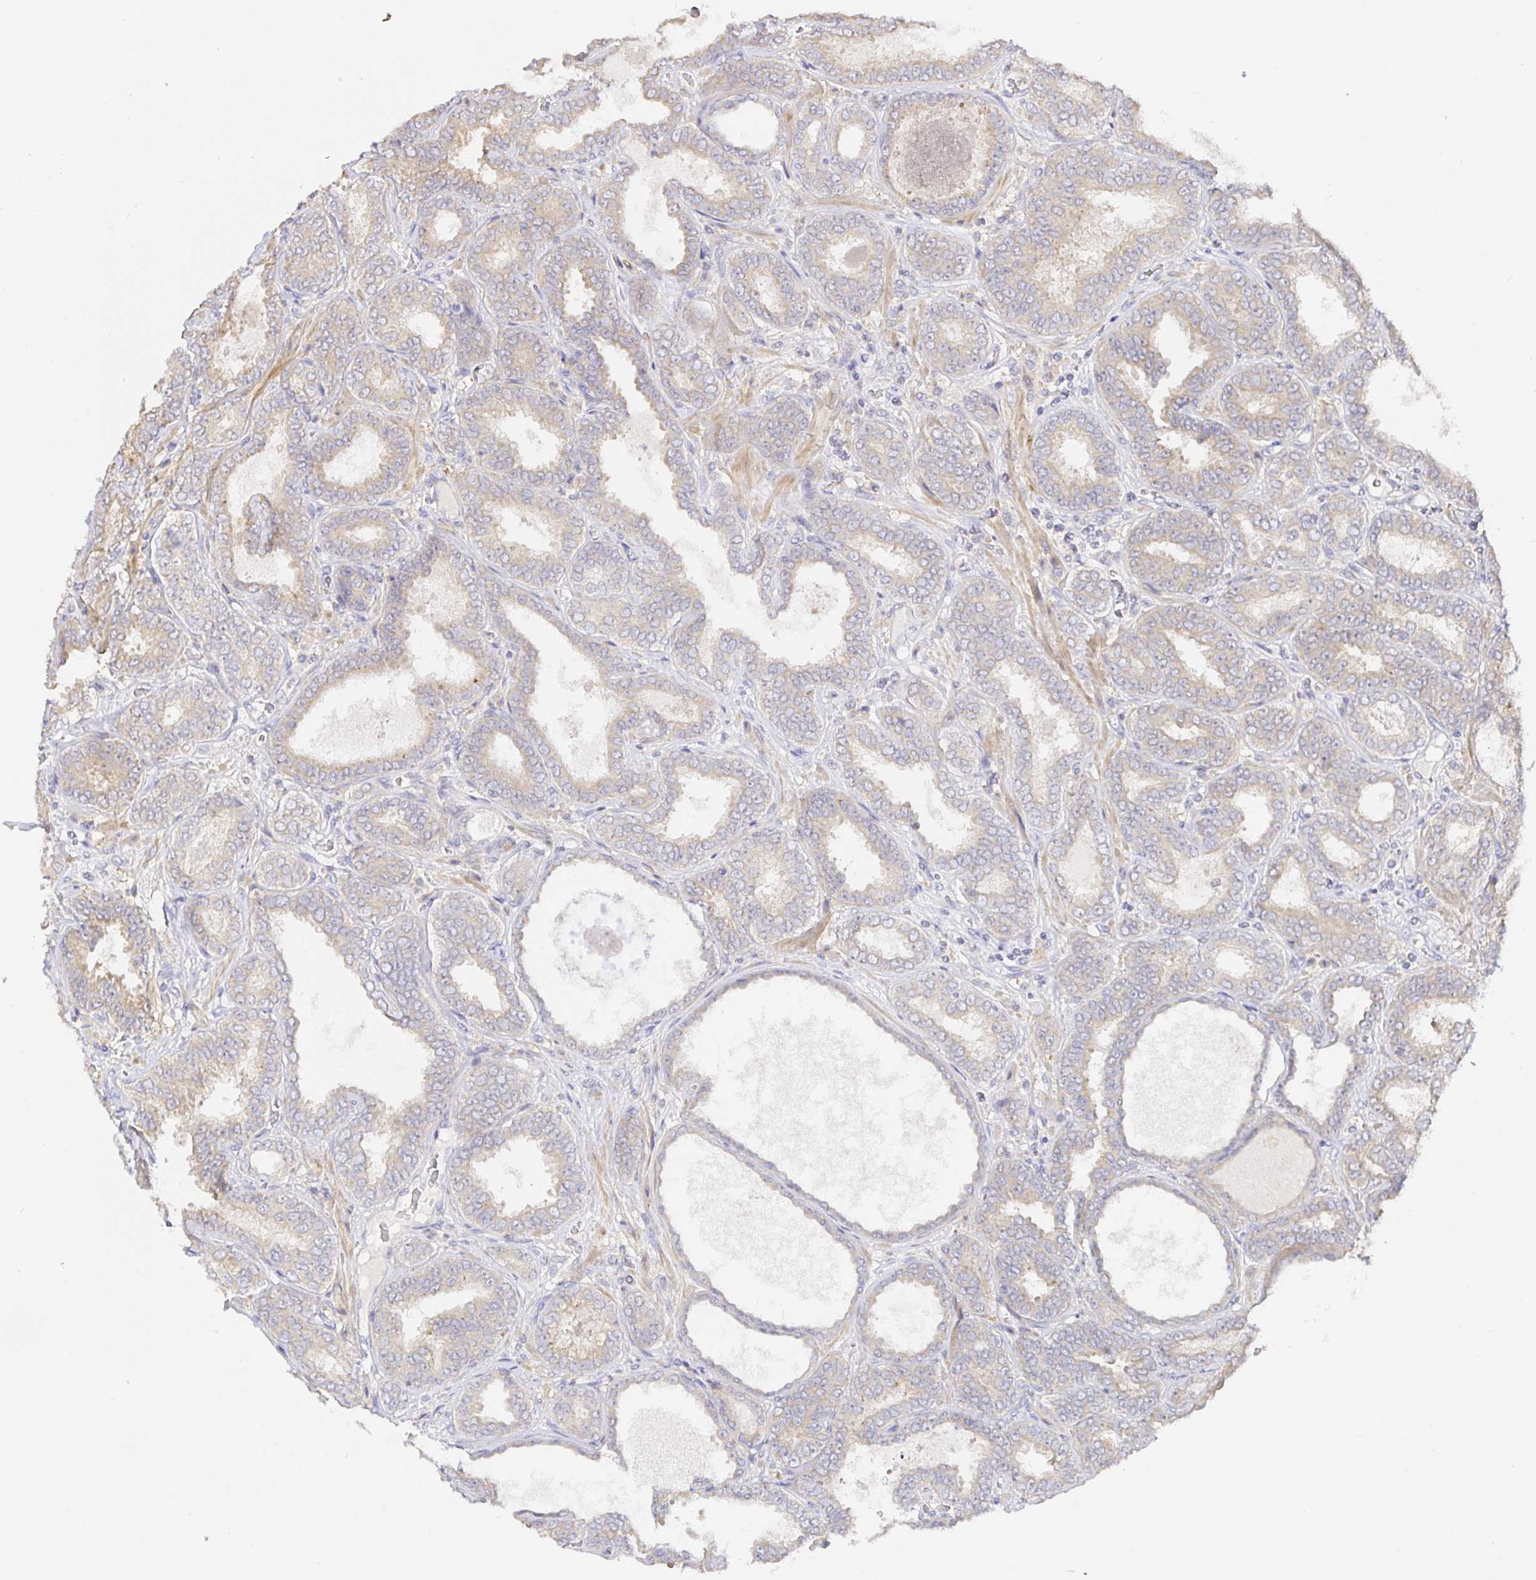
{"staining": {"intensity": "weak", "quantity": "25%-75%", "location": "cytoplasmic/membranous"}, "tissue": "prostate cancer", "cell_type": "Tumor cells", "image_type": "cancer", "snomed": [{"axis": "morphology", "description": "Adenocarcinoma, High grade"}, {"axis": "topography", "description": "Prostate"}], "caption": "DAB (3,3'-diaminobenzidine) immunohistochemical staining of human prostate cancer demonstrates weak cytoplasmic/membranous protein positivity in approximately 25%-75% of tumor cells. (brown staining indicates protein expression, while blue staining denotes nuclei).", "gene": "ZDHHC11", "patient": {"sex": "male", "age": 72}}